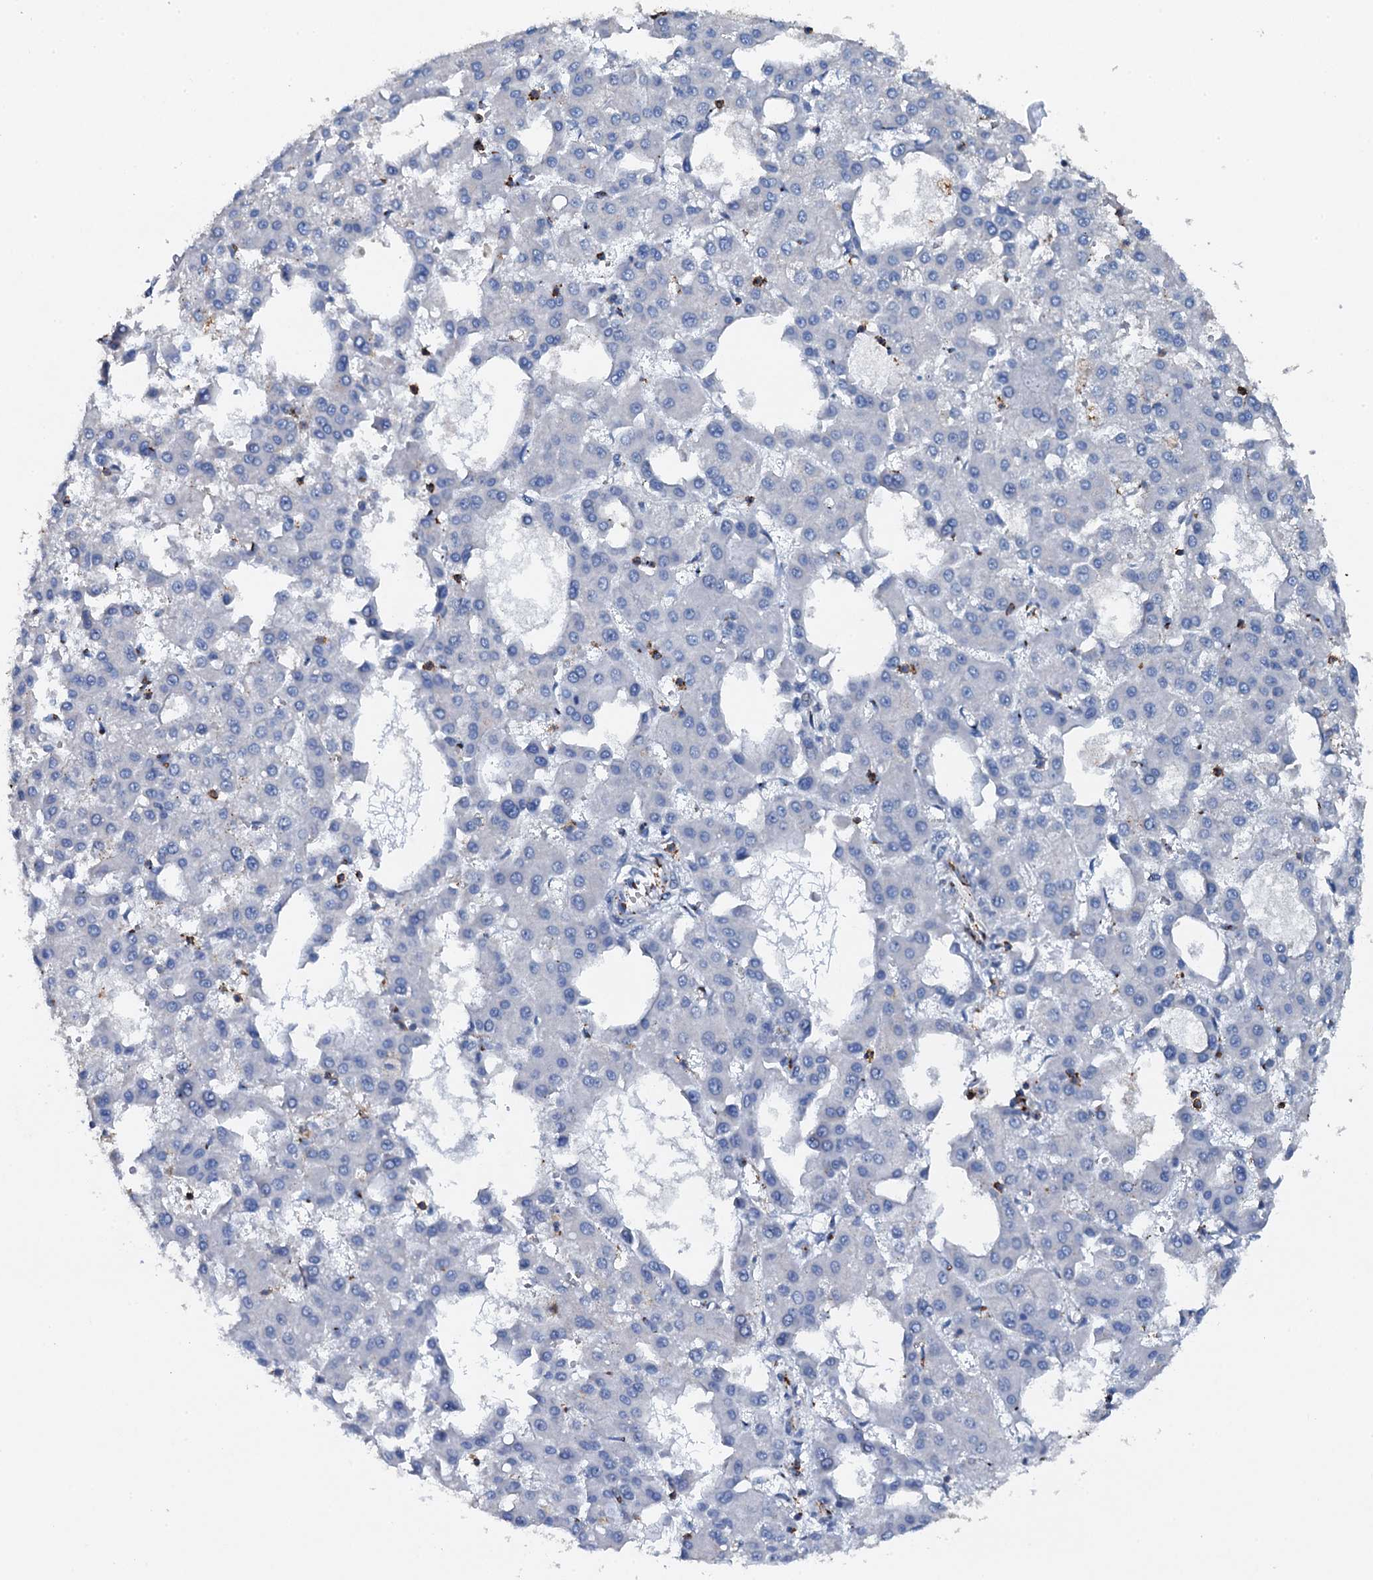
{"staining": {"intensity": "negative", "quantity": "none", "location": "none"}, "tissue": "liver cancer", "cell_type": "Tumor cells", "image_type": "cancer", "snomed": [{"axis": "morphology", "description": "Carcinoma, Hepatocellular, NOS"}, {"axis": "topography", "description": "Liver"}], "caption": "Tumor cells show no significant protein positivity in liver hepatocellular carcinoma.", "gene": "MS4A4E", "patient": {"sex": "male", "age": 47}}